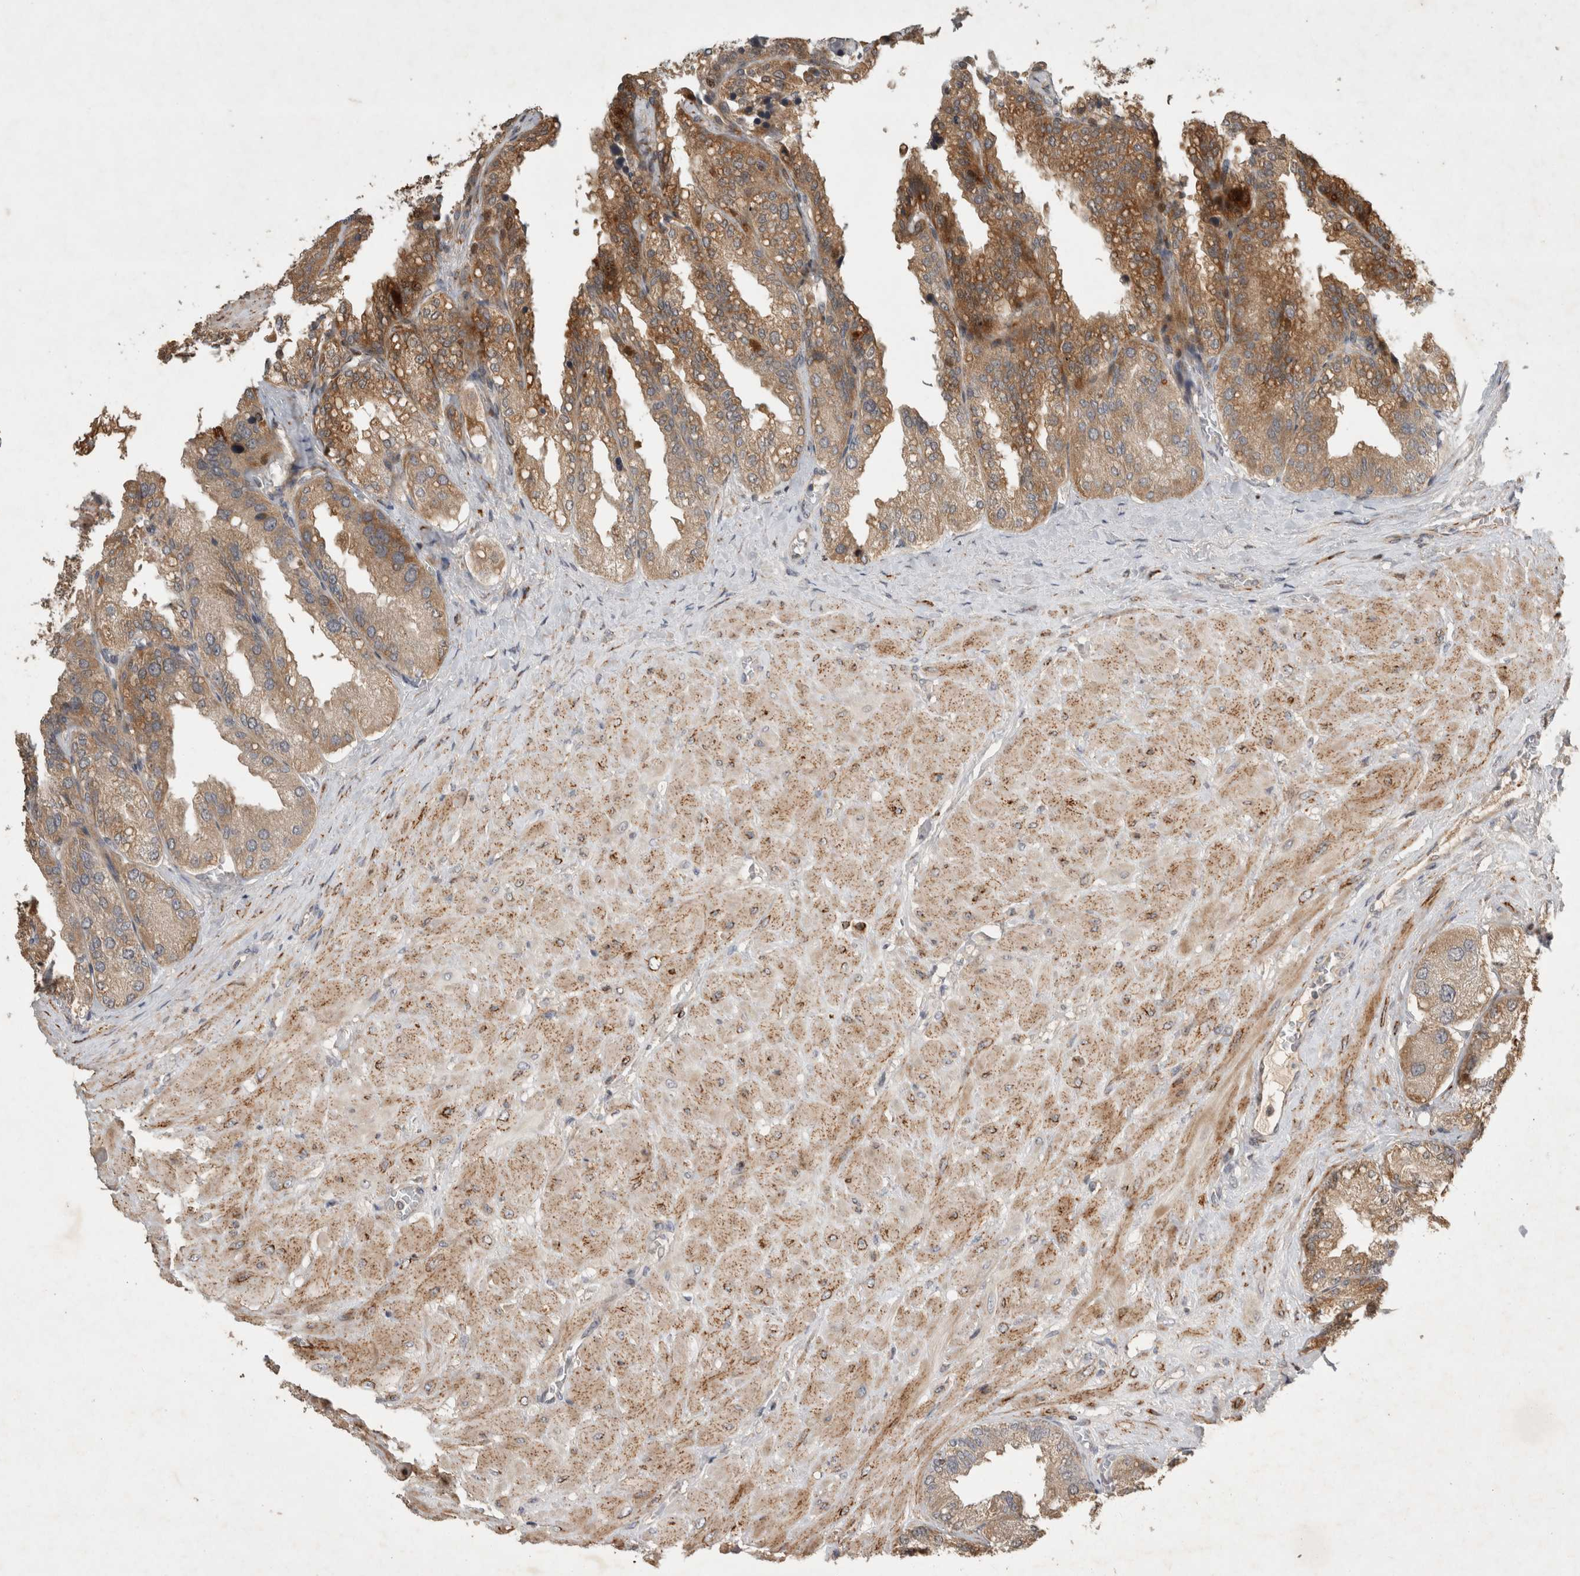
{"staining": {"intensity": "moderate", "quantity": ">75%", "location": "cytoplasmic/membranous"}, "tissue": "seminal vesicle", "cell_type": "Glandular cells", "image_type": "normal", "snomed": [{"axis": "morphology", "description": "Normal tissue, NOS"}, {"axis": "topography", "description": "Prostate"}, {"axis": "topography", "description": "Seminal veicle"}], "caption": "Immunohistochemical staining of unremarkable seminal vesicle exhibits medium levels of moderate cytoplasmic/membranous expression in approximately >75% of glandular cells. The staining is performed using DAB brown chromogen to label protein expression. The nuclei are counter-stained blue using hematoxylin.", "gene": "SERAC1", "patient": {"sex": "male", "age": 51}}